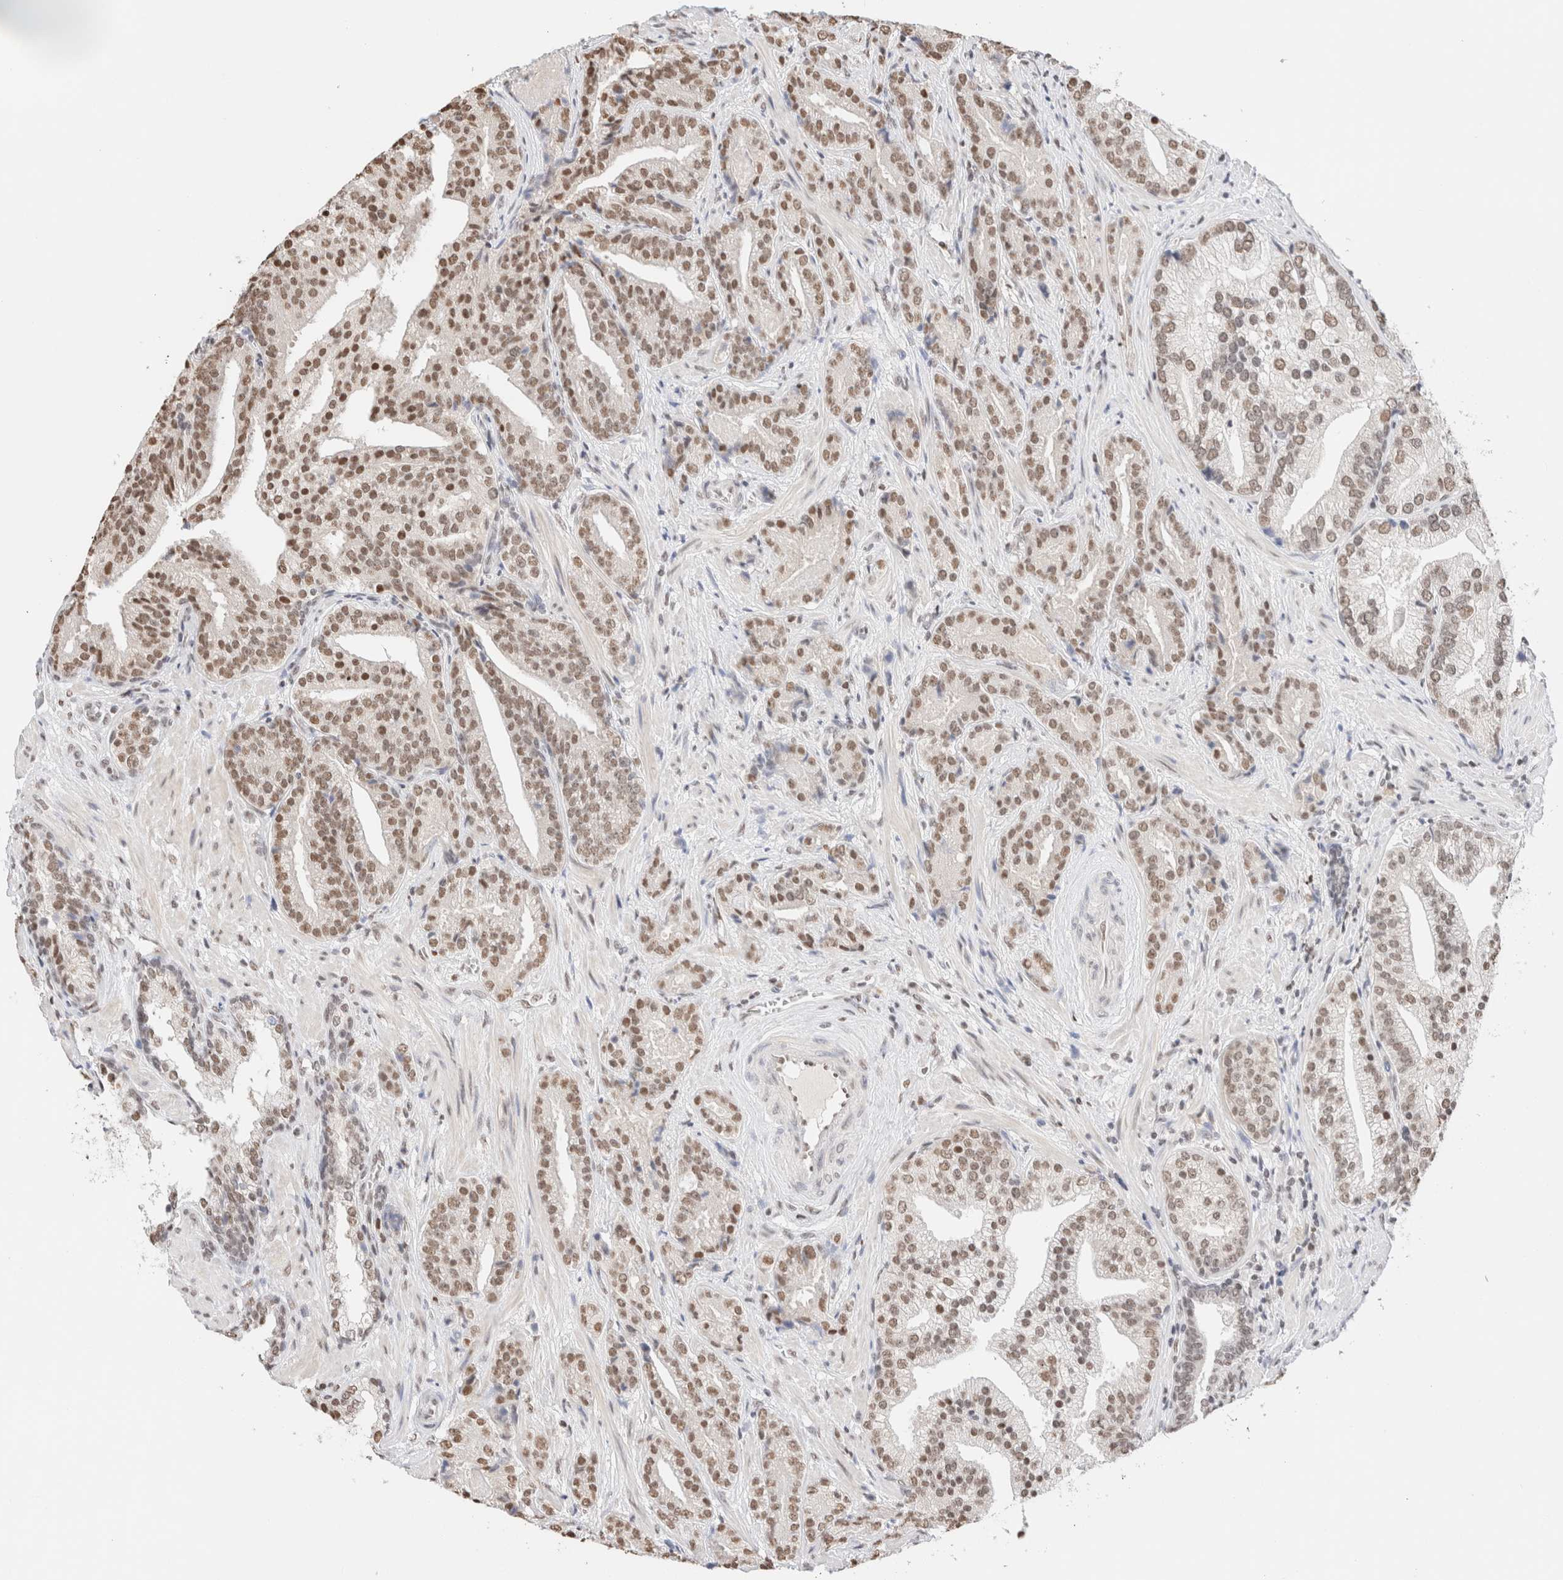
{"staining": {"intensity": "moderate", "quantity": ">75%", "location": "nuclear"}, "tissue": "prostate cancer", "cell_type": "Tumor cells", "image_type": "cancer", "snomed": [{"axis": "morphology", "description": "Adenocarcinoma, Low grade"}, {"axis": "topography", "description": "Prostate"}], "caption": "Protein analysis of prostate adenocarcinoma (low-grade) tissue displays moderate nuclear expression in approximately >75% of tumor cells.", "gene": "SUPT3H", "patient": {"sex": "male", "age": 67}}